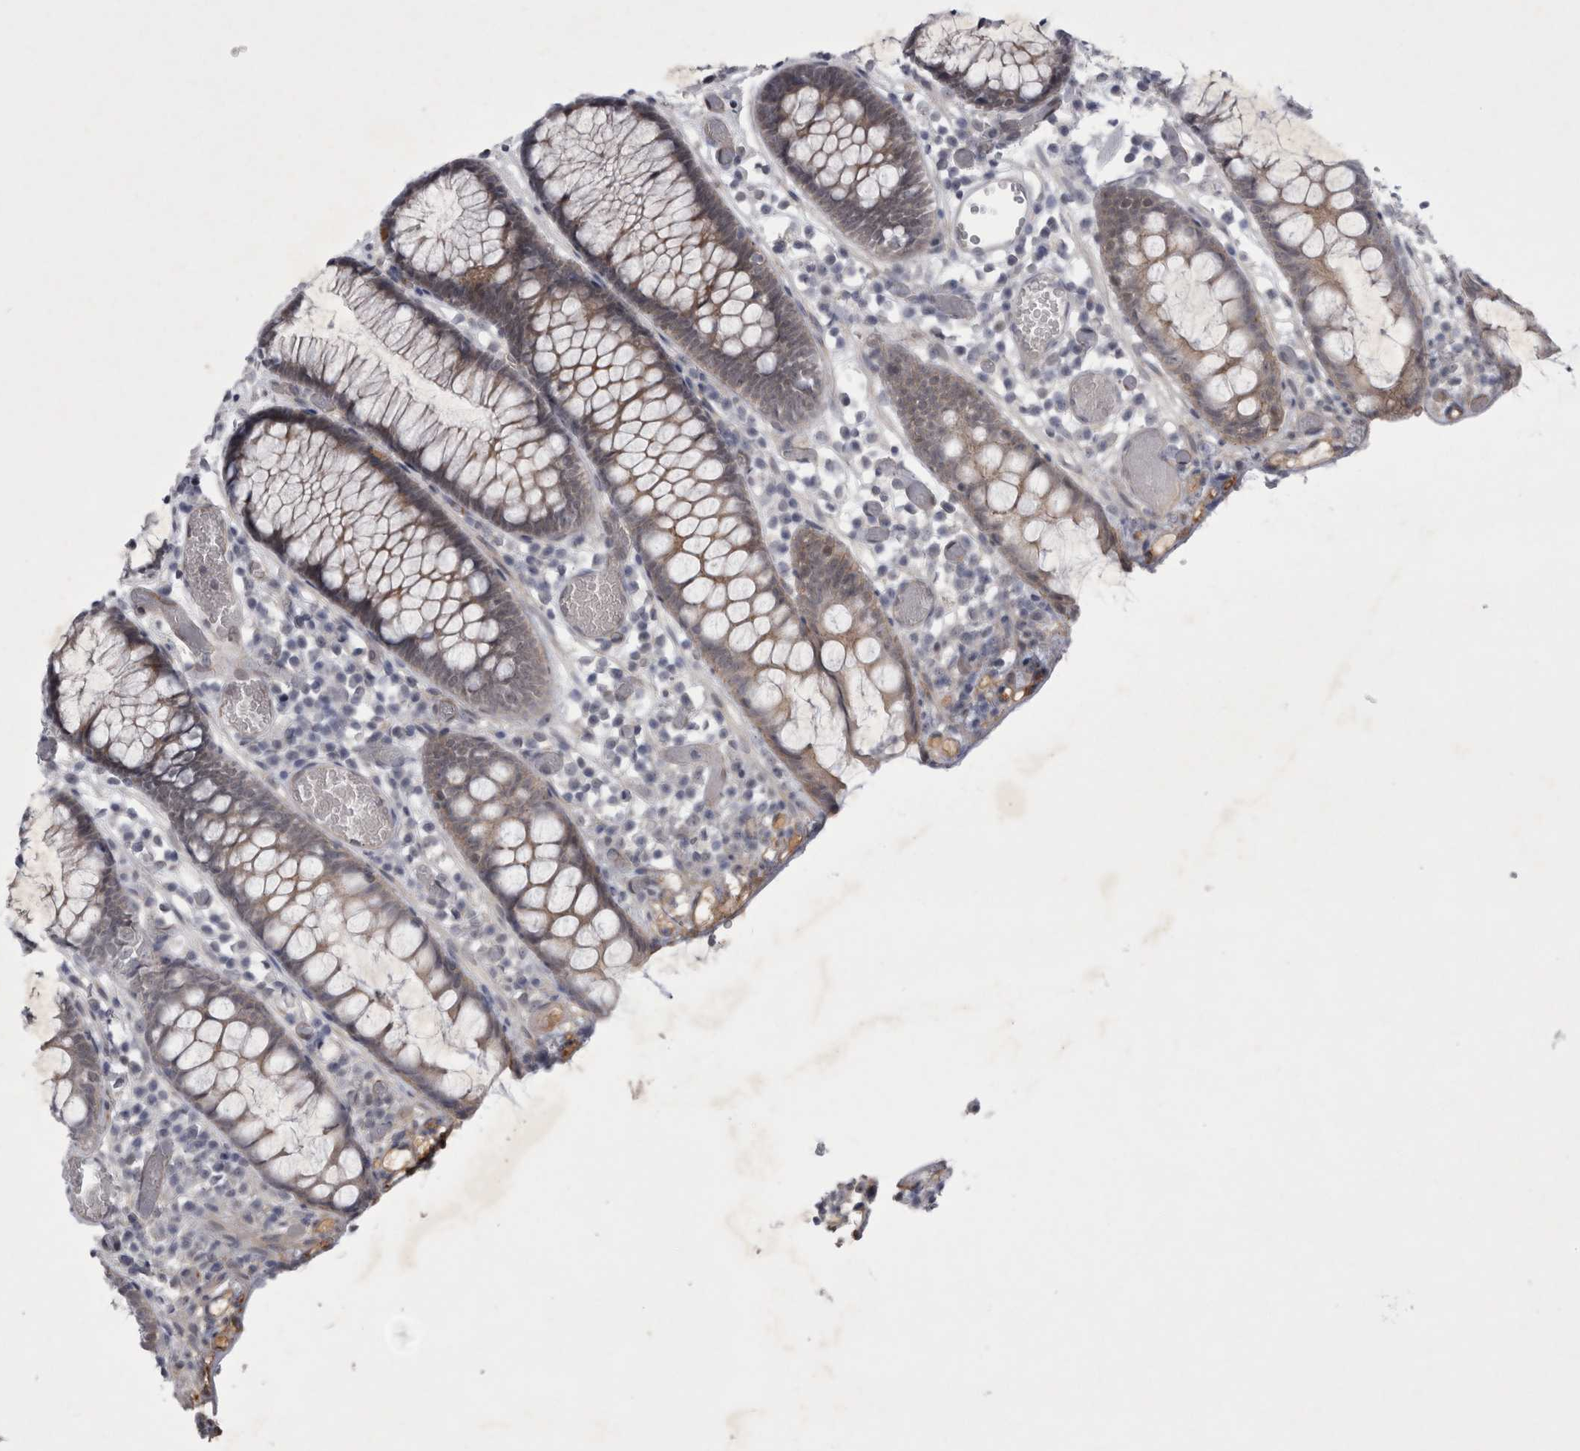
{"staining": {"intensity": "negative", "quantity": "none", "location": "none"}, "tissue": "colon", "cell_type": "Endothelial cells", "image_type": "normal", "snomed": [{"axis": "morphology", "description": "Normal tissue, NOS"}, {"axis": "topography", "description": "Colon"}], "caption": "High magnification brightfield microscopy of unremarkable colon stained with DAB (brown) and counterstained with hematoxylin (blue): endothelial cells show no significant staining.", "gene": "PARP11", "patient": {"sex": "male", "age": 14}}